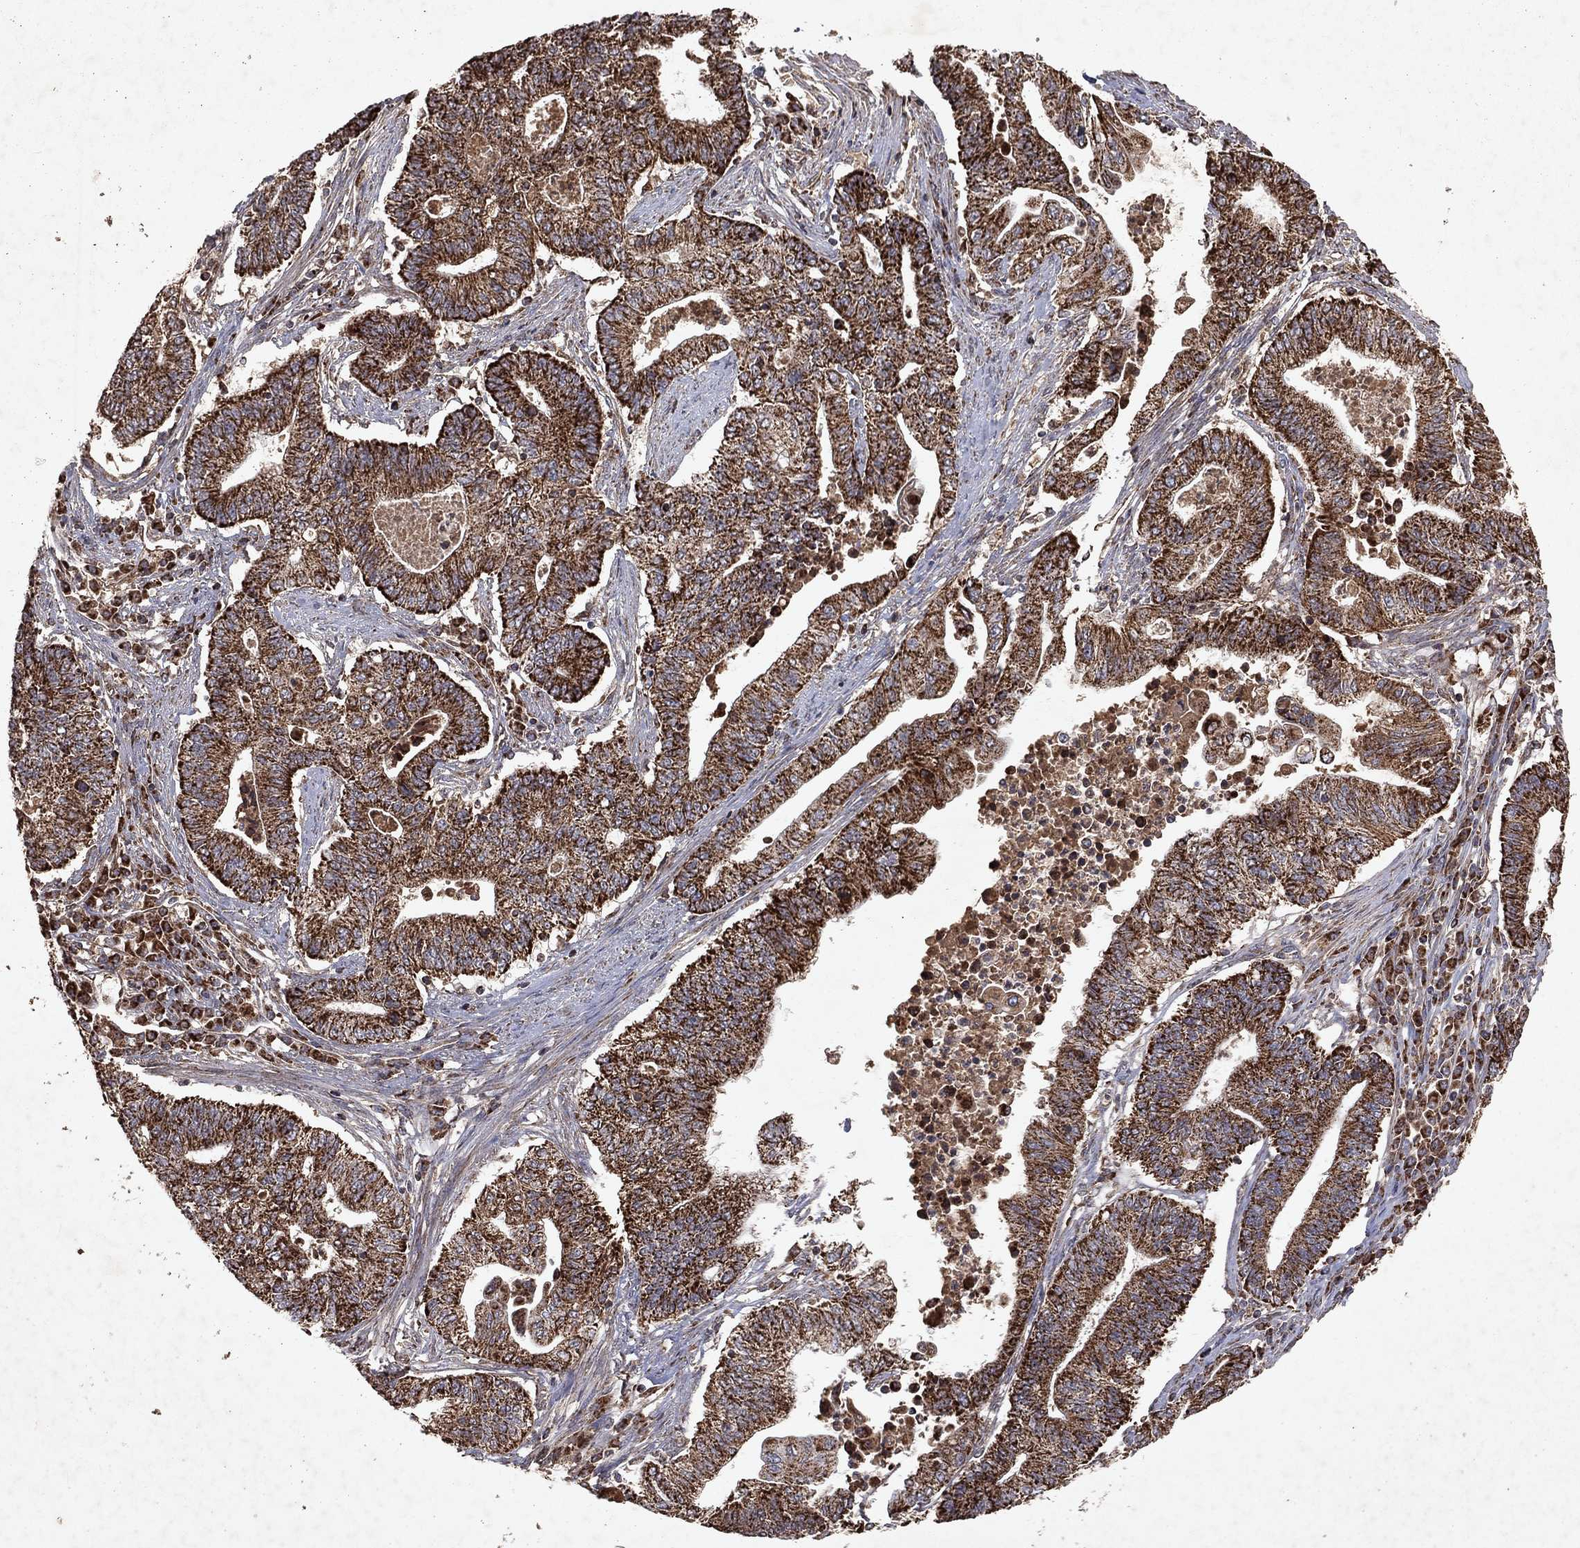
{"staining": {"intensity": "strong", "quantity": ">75%", "location": "cytoplasmic/membranous"}, "tissue": "endometrial cancer", "cell_type": "Tumor cells", "image_type": "cancer", "snomed": [{"axis": "morphology", "description": "Adenocarcinoma, NOS"}, {"axis": "topography", "description": "Uterus"}, {"axis": "topography", "description": "Endometrium"}], "caption": "Protein expression analysis of endometrial adenocarcinoma reveals strong cytoplasmic/membranous staining in approximately >75% of tumor cells.", "gene": "PYROXD2", "patient": {"sex": "female", "age": 54}}